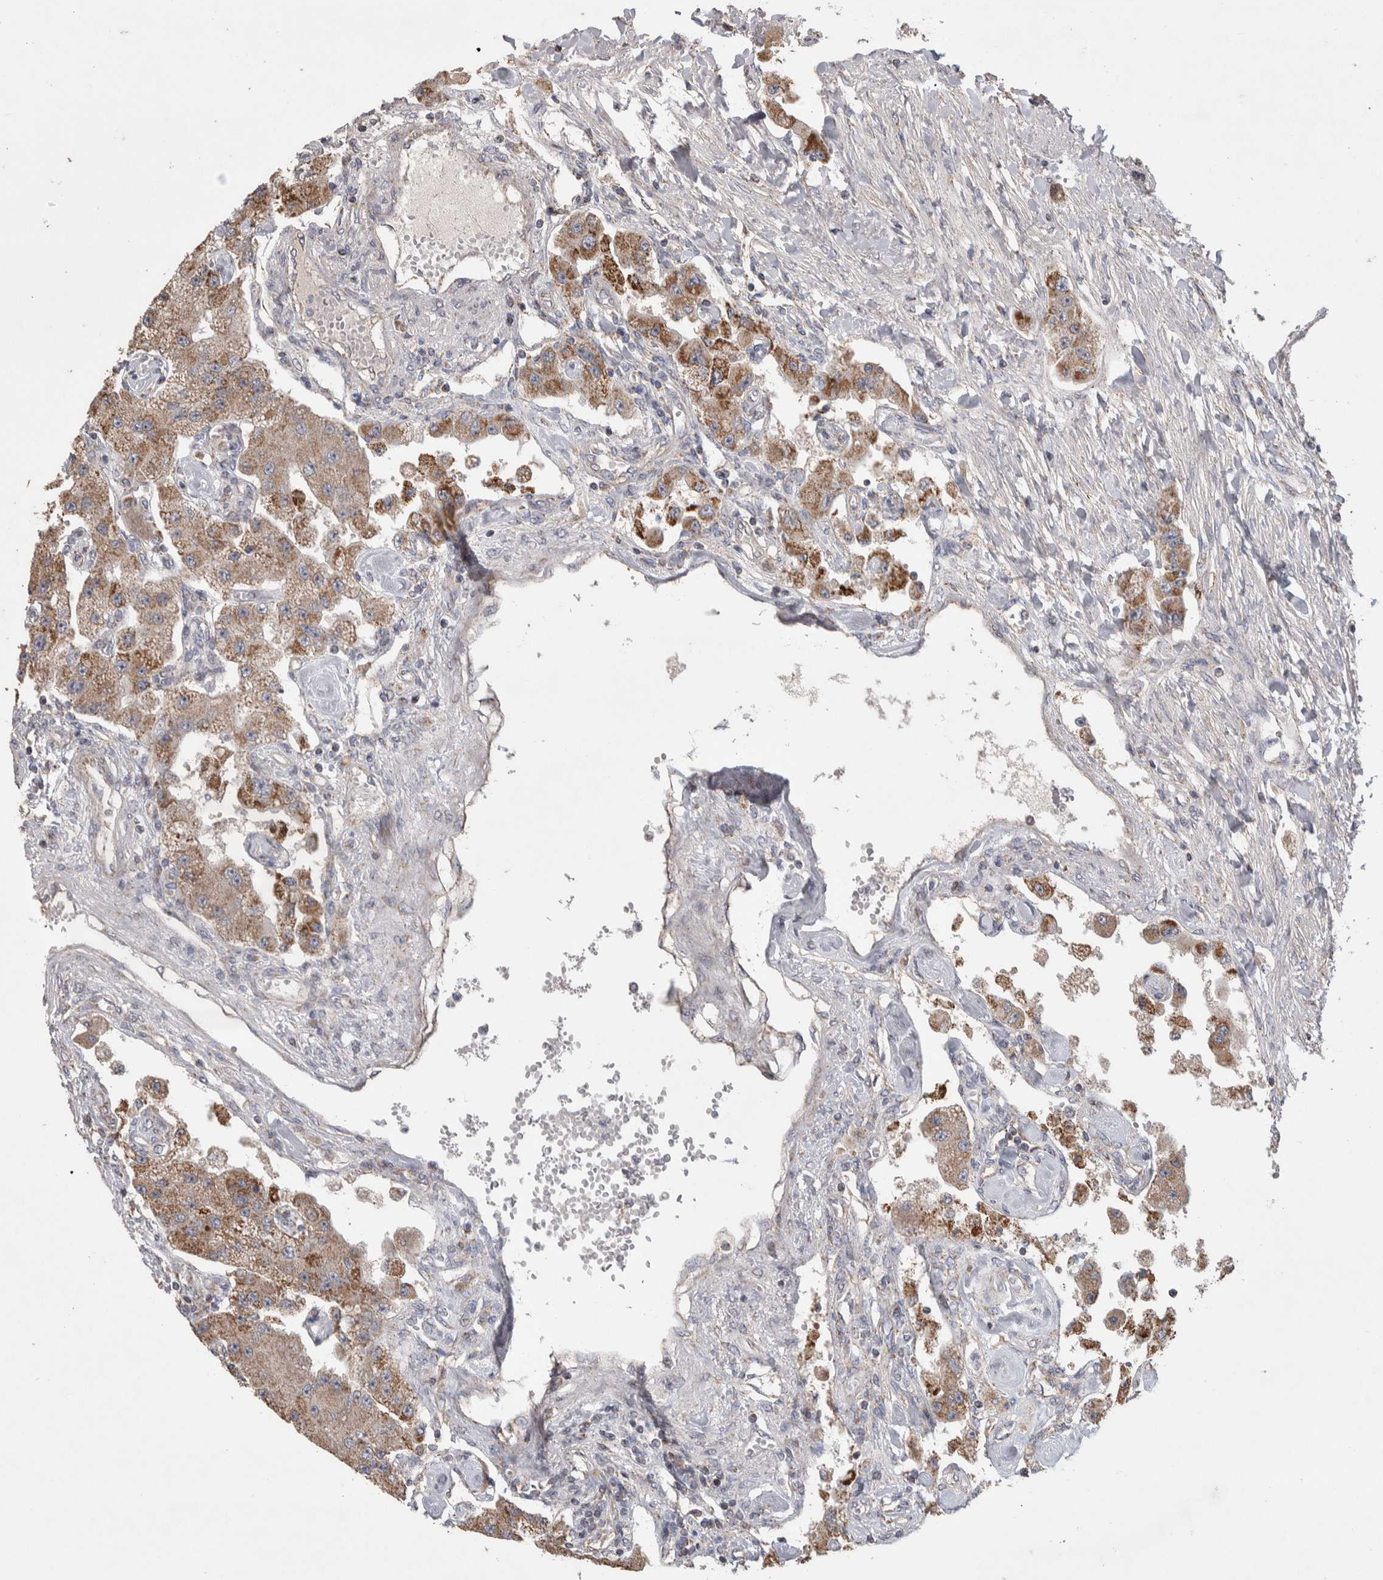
{"staining": {"intensity": "moderate", "quantity": ">75%", "location": "cytoplasmic/membranous"}, "tissue": "carcinoid", "cell_type": "Tumor cells", "image_type": "cancer", "snomed": [{"axis": "morphology", "description": "Carcinoid, malignant, NOS"}, {"axis": "topography", "description": "Pancreas"}], "caption": "A brown stain labels moderate cytoplasmic/membranous positivity of a protein in human carcinoid (malignant) tumor cells.", "gene": "SCO1", "patient": {"sex": "male", "age": 41}}